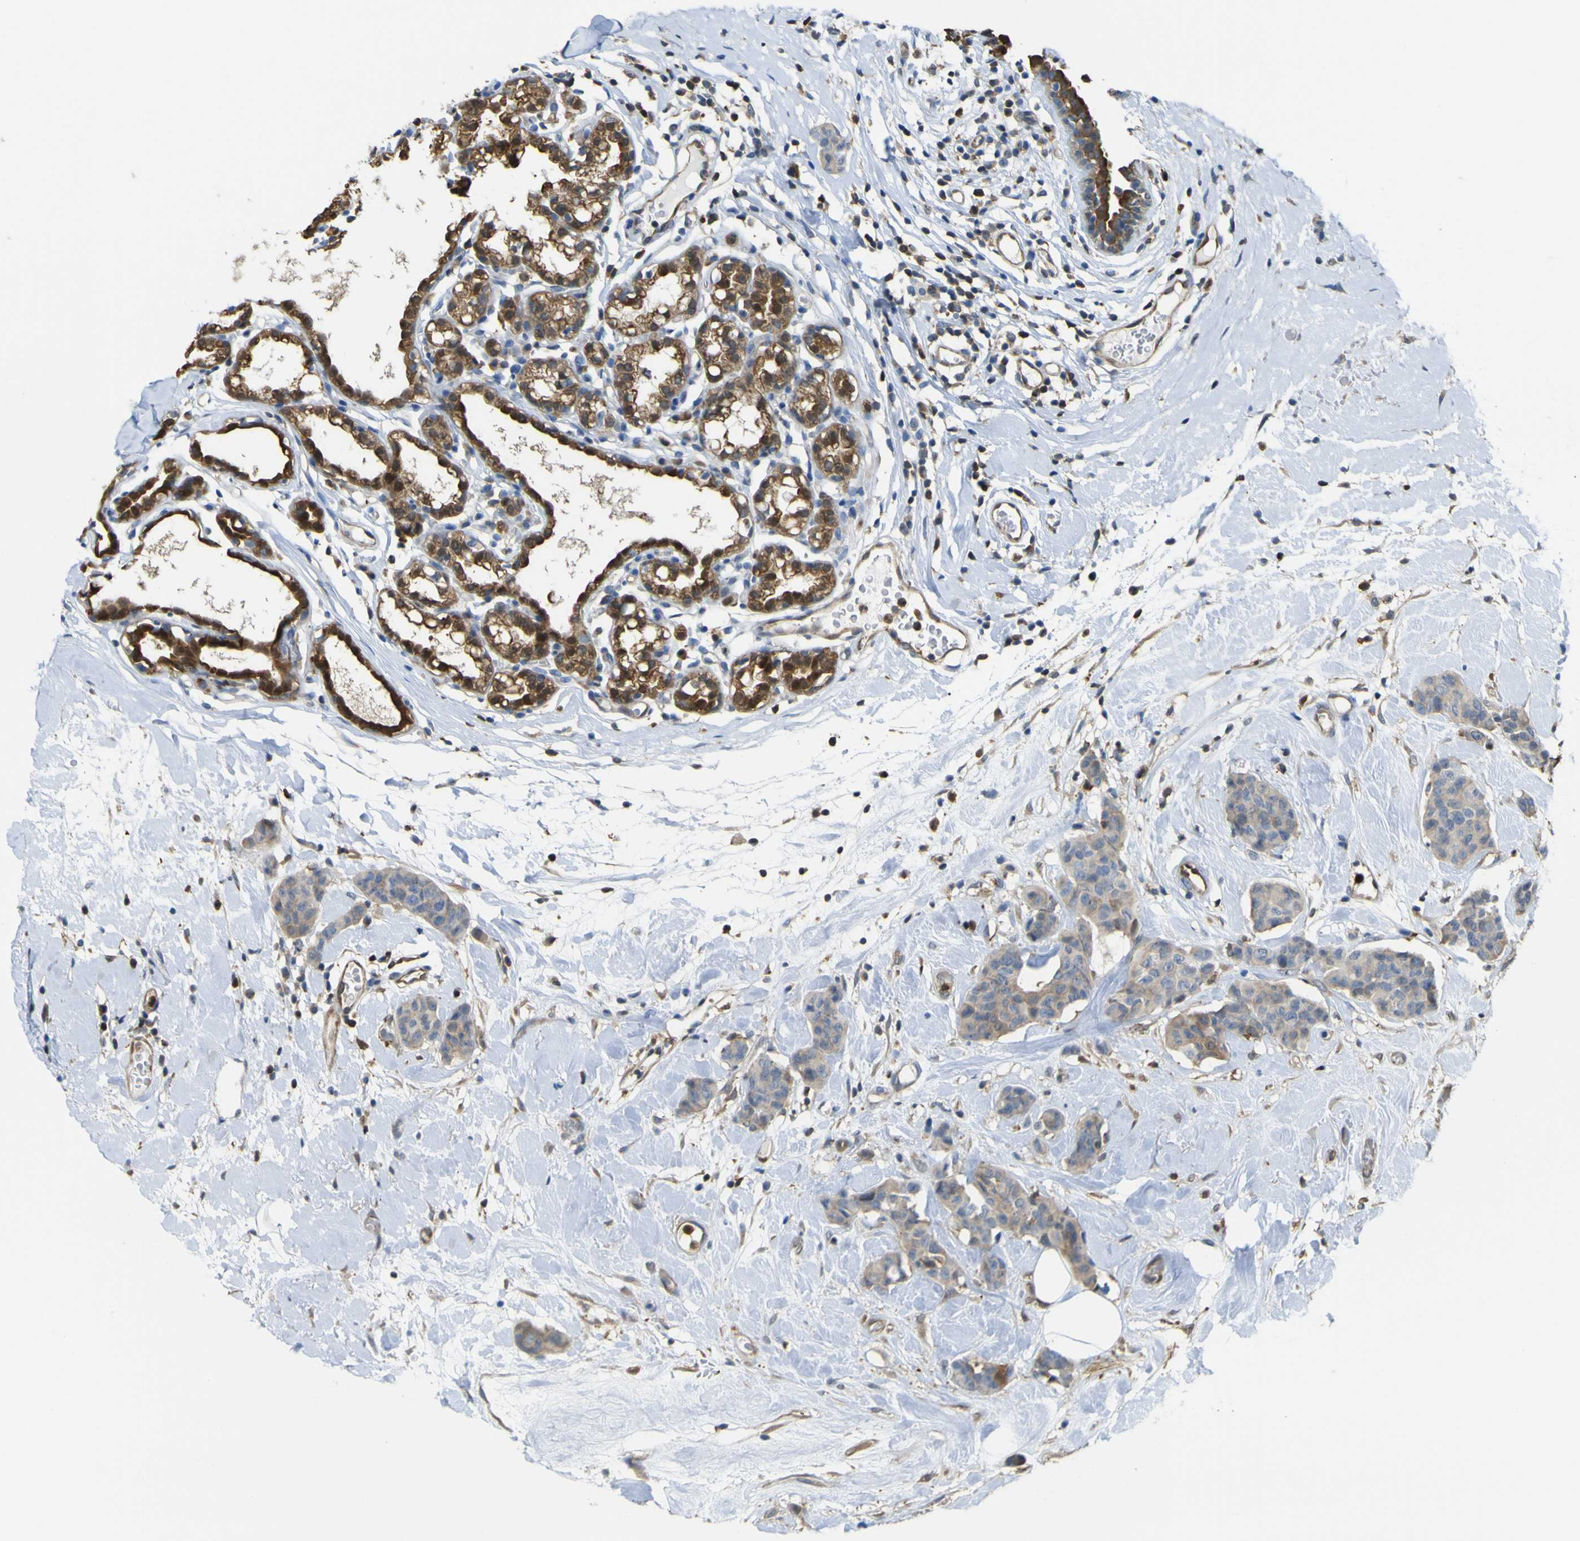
{"staining": {"intensity": "weak", "quantity": ">75%", "location": "cytoplasmic/membranous"}, "tissue": "breast cancer", "cell_type": "Tumor cells", "image_type": "cancer", "snomed": [{"axis": "morphology", "description": "Normal tissue, NOS"}, {"axis": "morphology", "description": "Duct carcinoma"}, {"axis": "topography", "description": "Breast"}], "caption": "Brown immunohistochemical staining in human breast cancer reveals weak cytoplasmic/membranous expression in about >75% of tumor cells.", "gene": "ABHD3", "patient": {"sex": "female", "age": 40}}